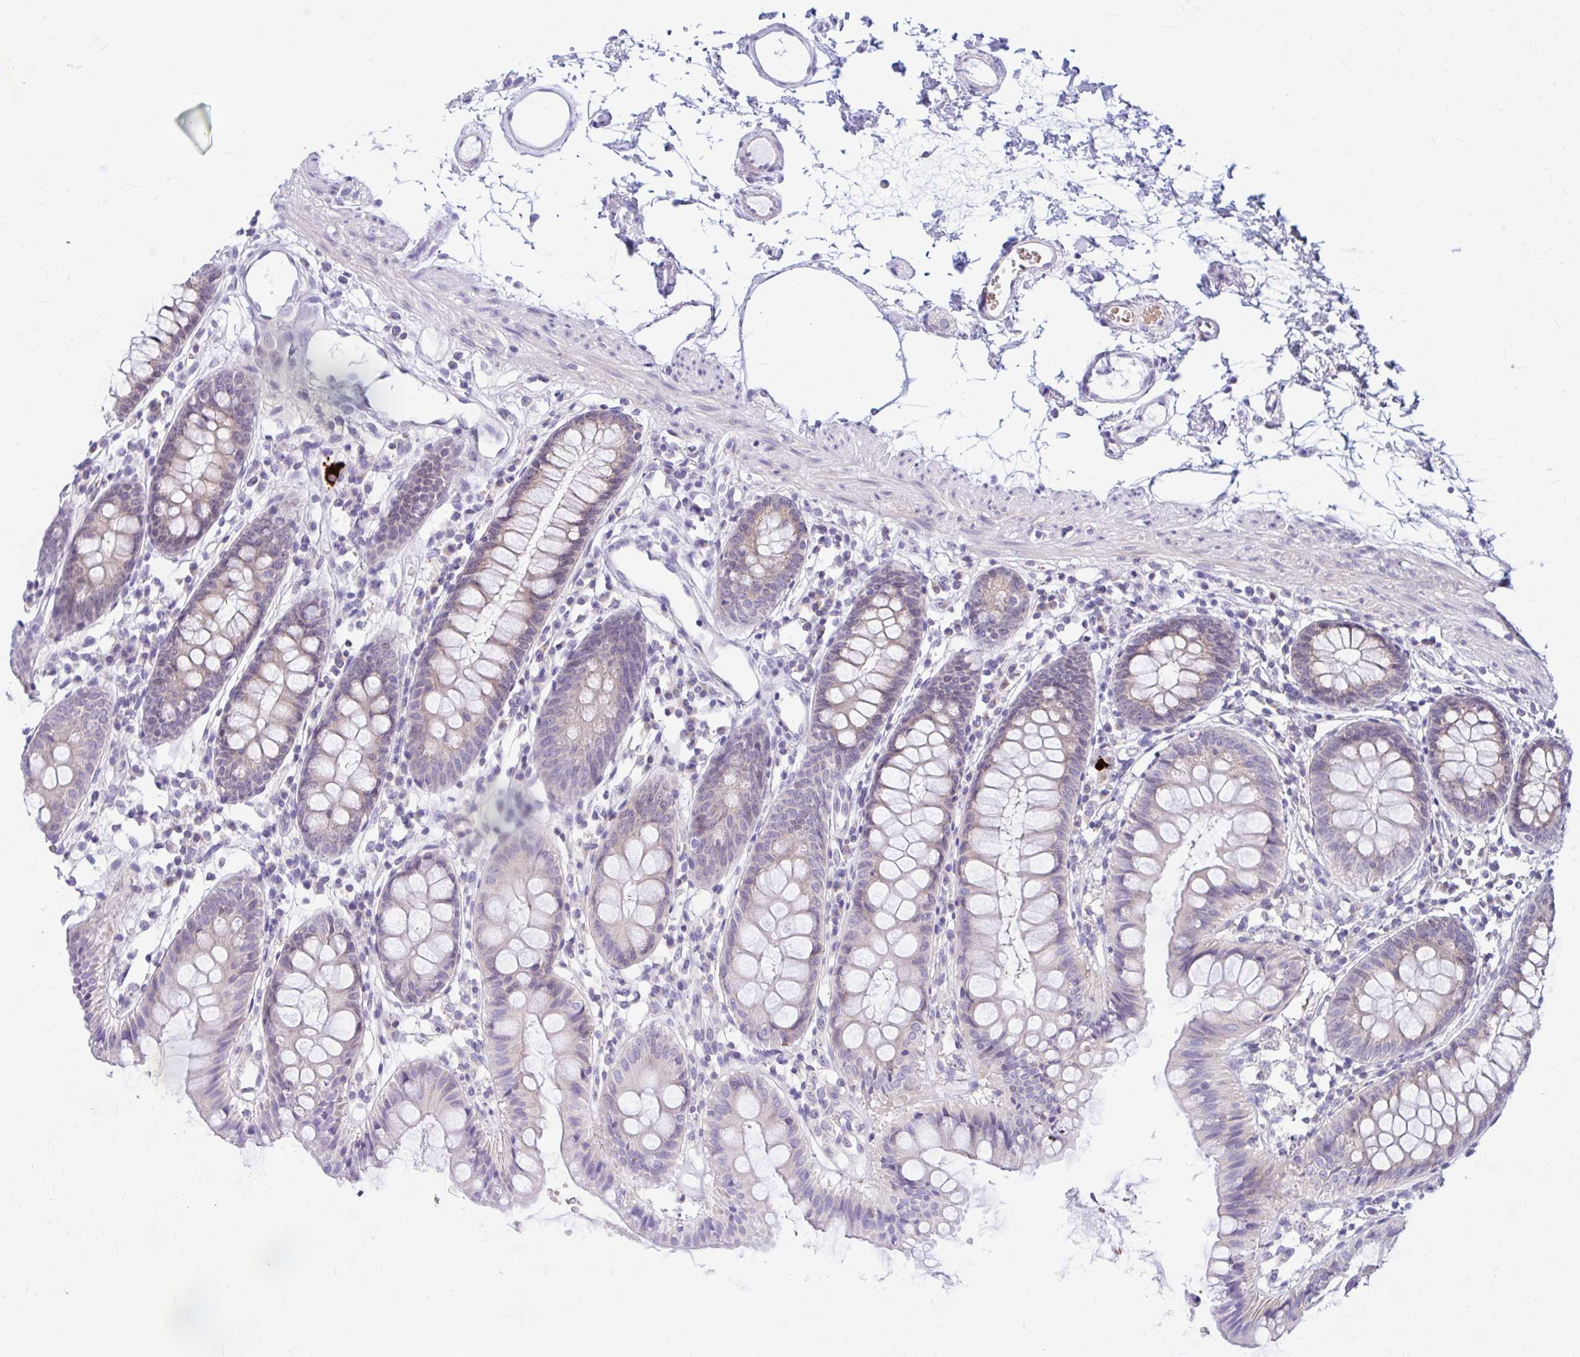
{"staining": {"intensity": "negative", "quantity": "none", "location": "none"}, "tissue": "colon", "cell_type": "Endothelial cells", "image_type": "normal", "snomed": [{"axis": "morphology", "description": "Normal tissue, NOS"}, {"axis": "topography", "description": "Colon"}], "caption": "Immunohistochemistry (IHC) of unremarkable colon exhibits no staining in endothelial cells.", "gene": "RADIL", "patient": {"sex": "female", "age": 84}}